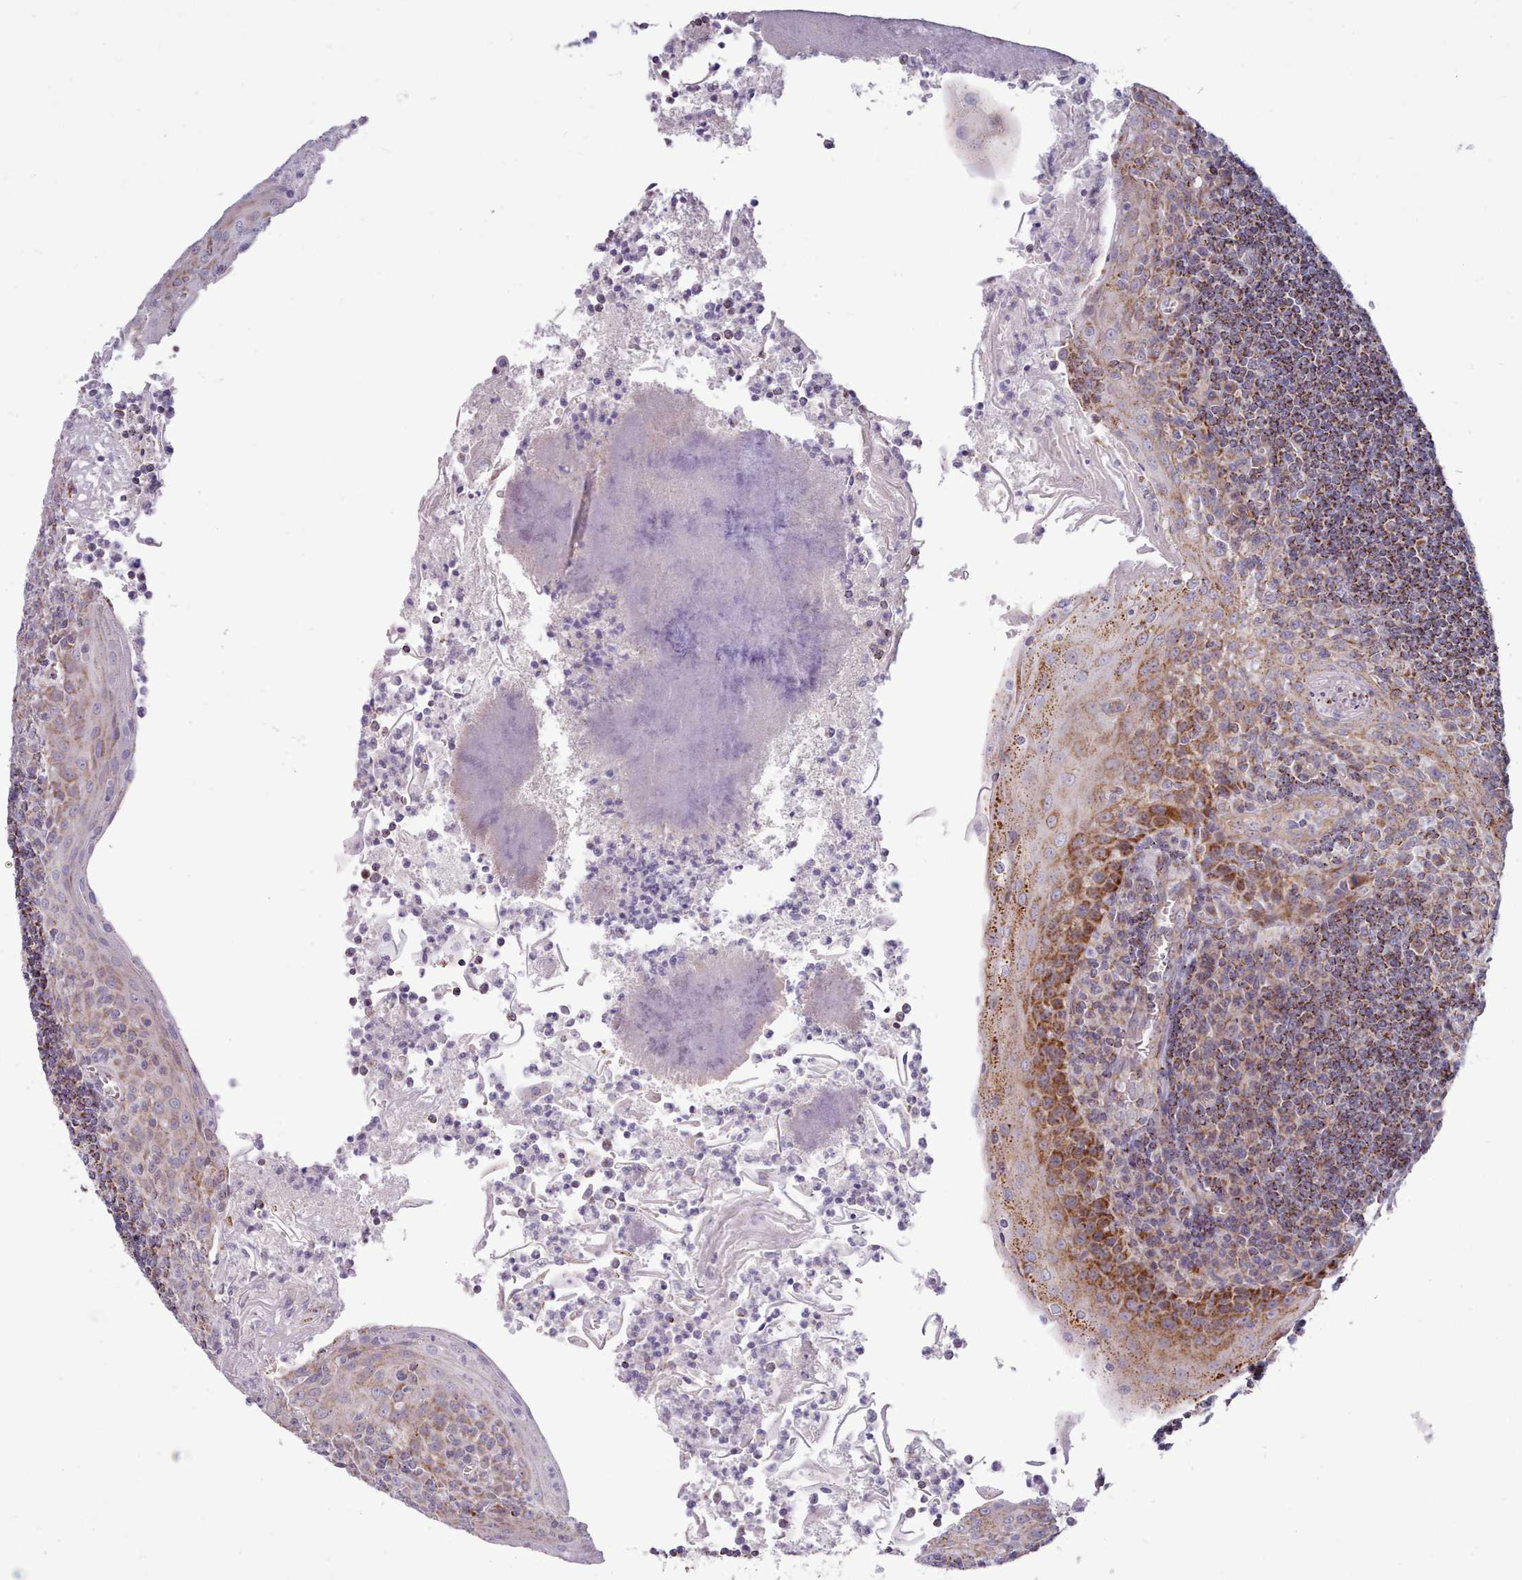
{"staining": {"intensity": "moderate", "quantity": "<25%", "location": "cytoplasmic/membranous"}, "tissue": "tonsil", "cell_type": "Germinal center cells", "image_type": "normal", "snomed": [{"axis": "morphology", "description": "Normal tissue, NOS"}, {"axis": "topography", "description": "Tonsil"}], "caption": "Germinal center cells show moderate cytoplasmic/membranous expression in approximately <25% of cells in benign tonsil. The protein is shown in brown color, while the nuclei are stained blue.", "gene": "MRPL21", "patient": {"sex": "male", "age": 27}}